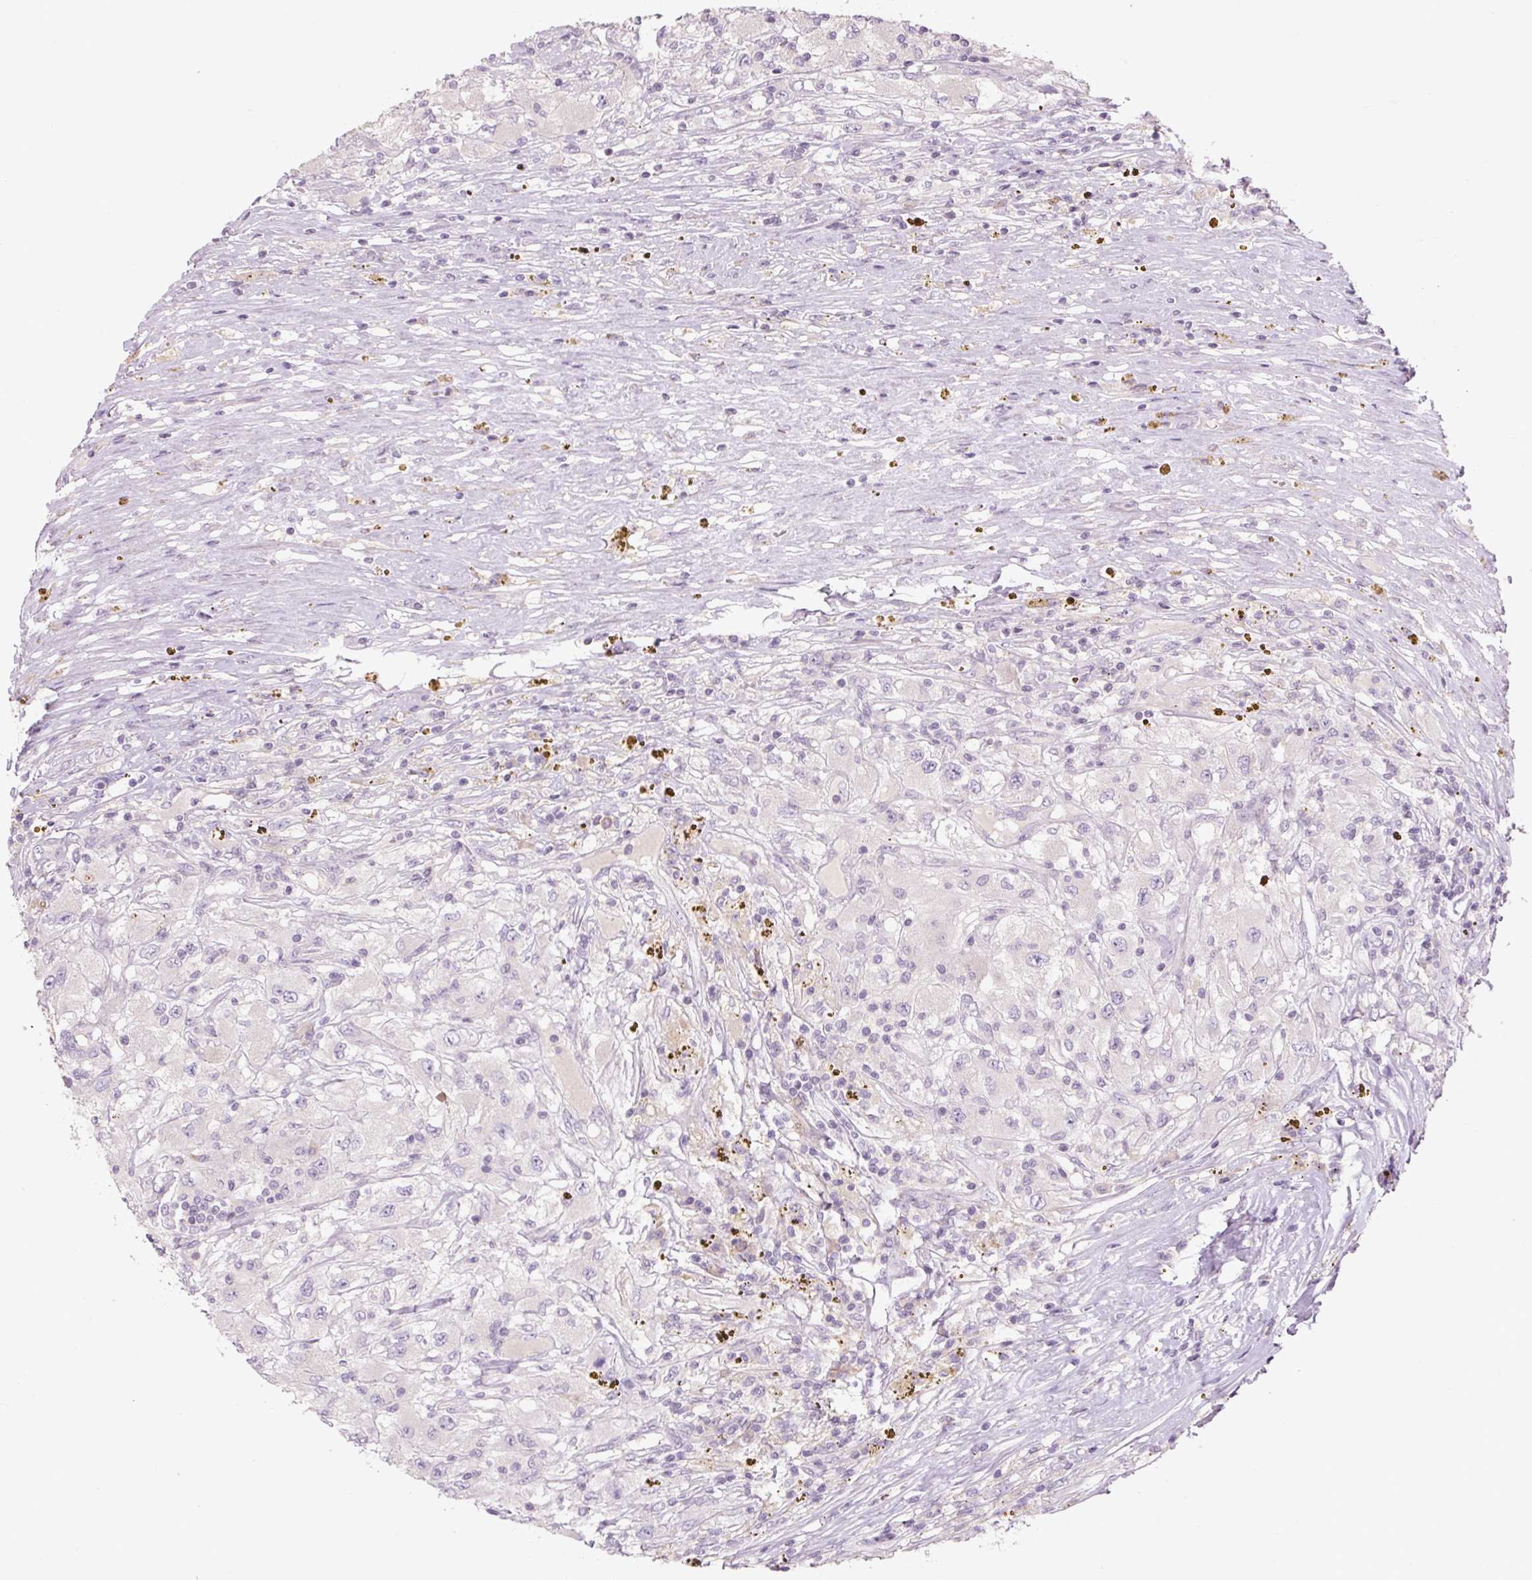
{"staining": {"intensity": "negative", "quantity": "none", "location": "none"}, "tissue": "renal cancer", "cell_type": "Tumor cells", "image_type": "cancer", "snomed": [{"axis": "morphology", "description": "Adenocarcinoma, NOS"}, {"axis": "topography", "description": "Kidney"}], "caption": "Immunohistochemistry (IHC) micrograph of neoplastic tissue: human adenocarcinoma (renal) stained with DAB (3,3'-diaminobenzidine) reveals no significant protein positivity in tumor cells. Nuclei are stained in blue.", "gene": "TMEM100", "patient": {"sex": "female", "age": 67}}